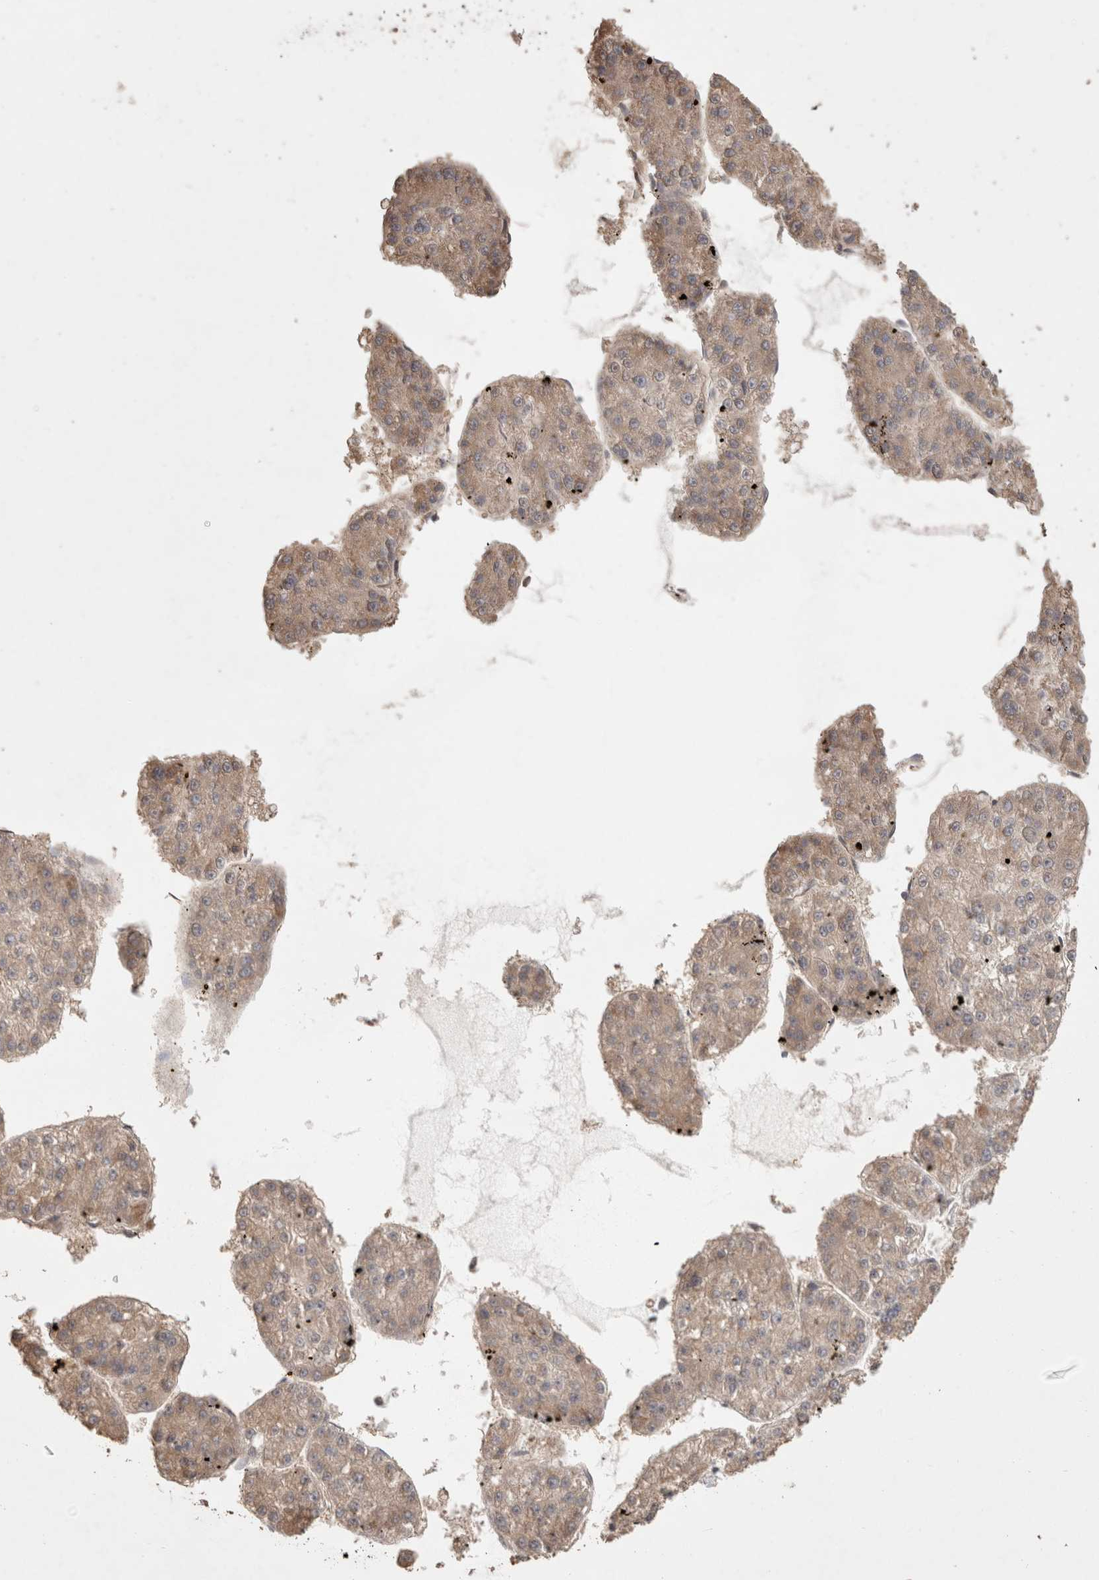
{"staining": {"intensity": "weak", "quantity": ">75%", "location": "cytoplasmic/membranous"}, "tissue": "liver cancer", "cell_type": "Tumor cells", "image_type": "cancer", "snomed": [{"axis": "morphology", "description": "Carcinoma, Hepatocellular, NOS"}, {"axis": "topography", "description": "Liver"}], "caption": "Liver cancer stained with immunohistochemistry (IHC) reveals weak cytoplasmic/membranous staining in about >75% of tumor cells.", "gene": "HROB", "patient": {"sex": "female", "age": 73}}